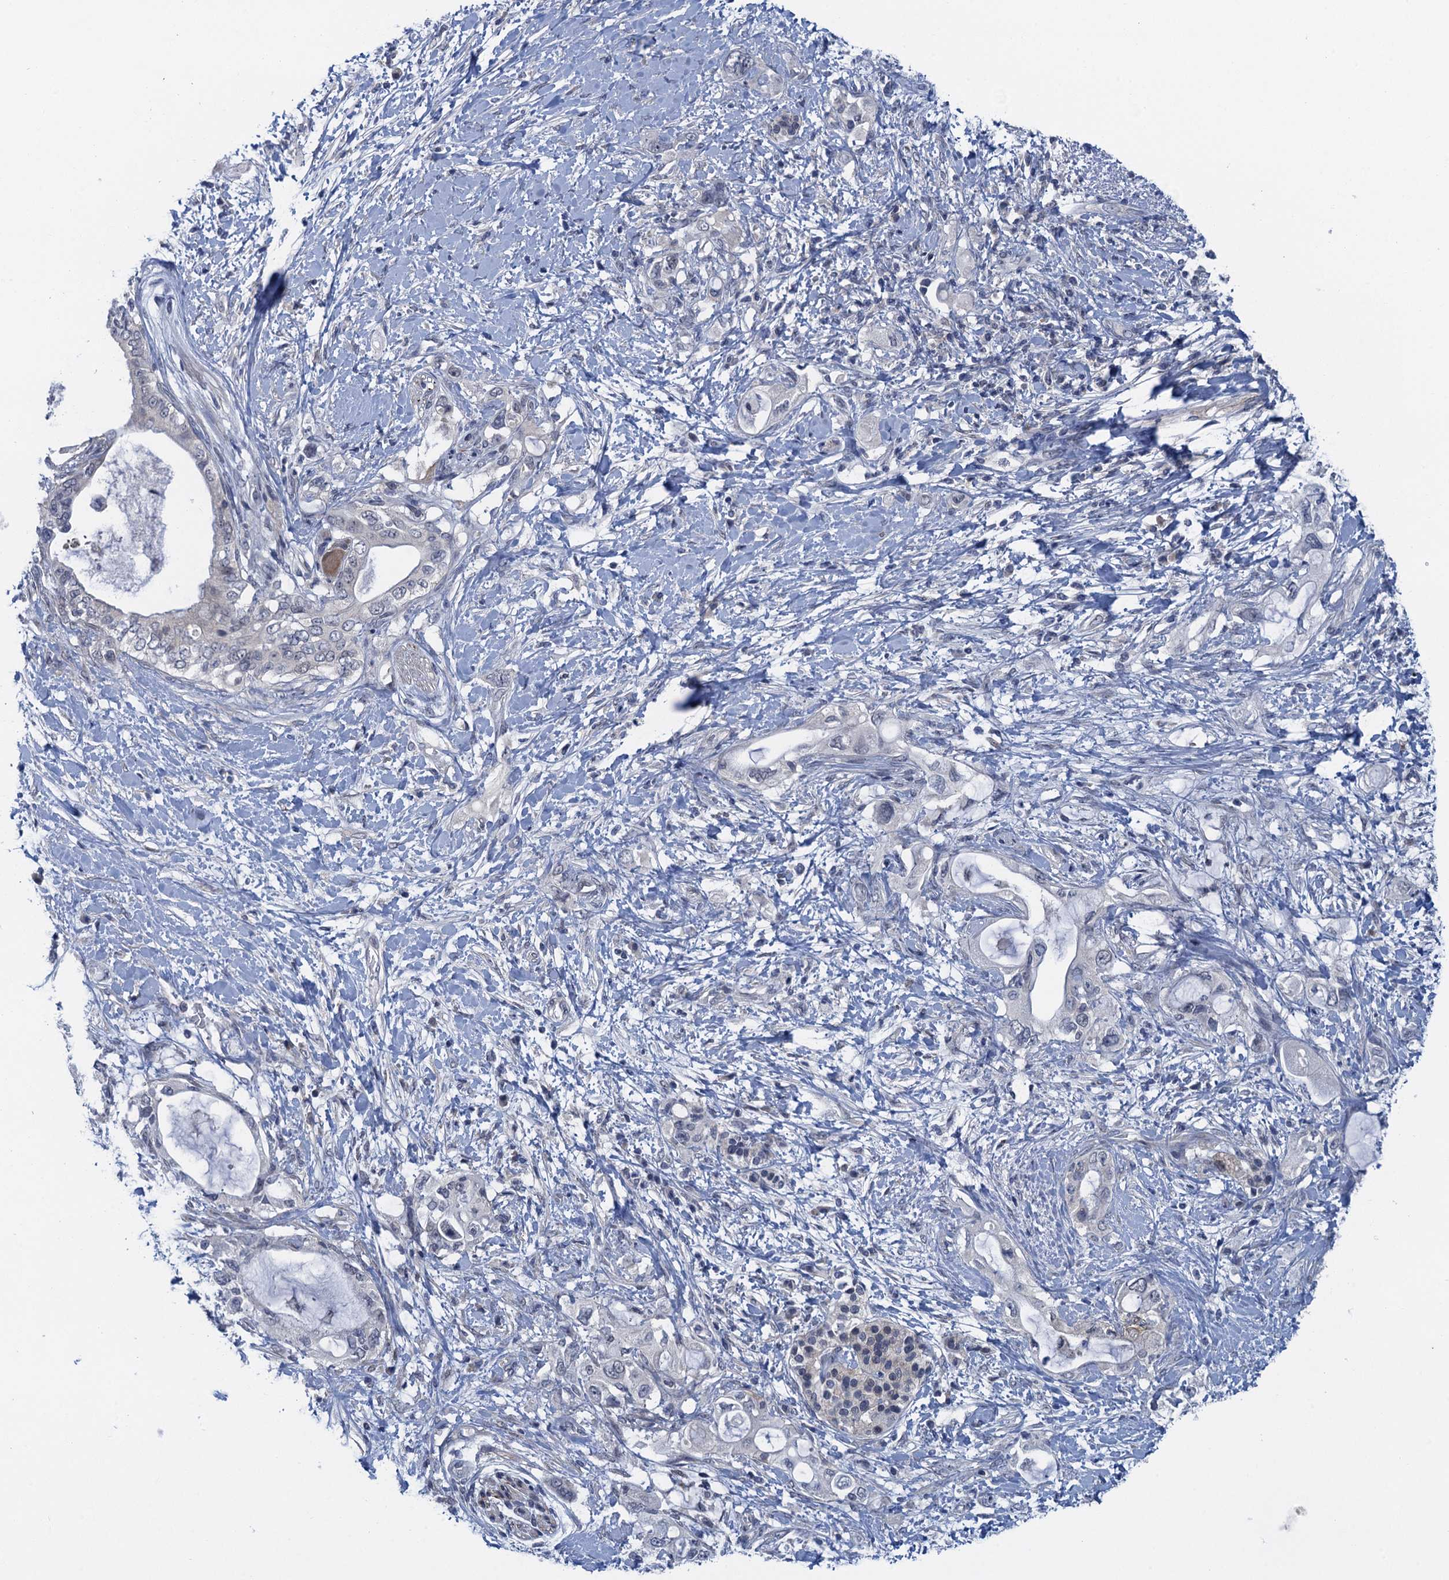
{"staining": {"intensity": "negative", "quantity": "none", "location": "none"}, "tissue": "pancreatic cancer", "cell_type": "Tumor cells", "image_type": "cancer", "snomed": [{"axis": "morphology", "description": "Adenocarcinoma, NOS"}, {"axis": "topography", "description": "Pancreas"}], "caption": "IHC of human pancreatic cancer (adenocarcinoma) displays no staining in tumor cells.", "gene": "MRFAP1", "patient": {"sex": "female", "age": 56}}